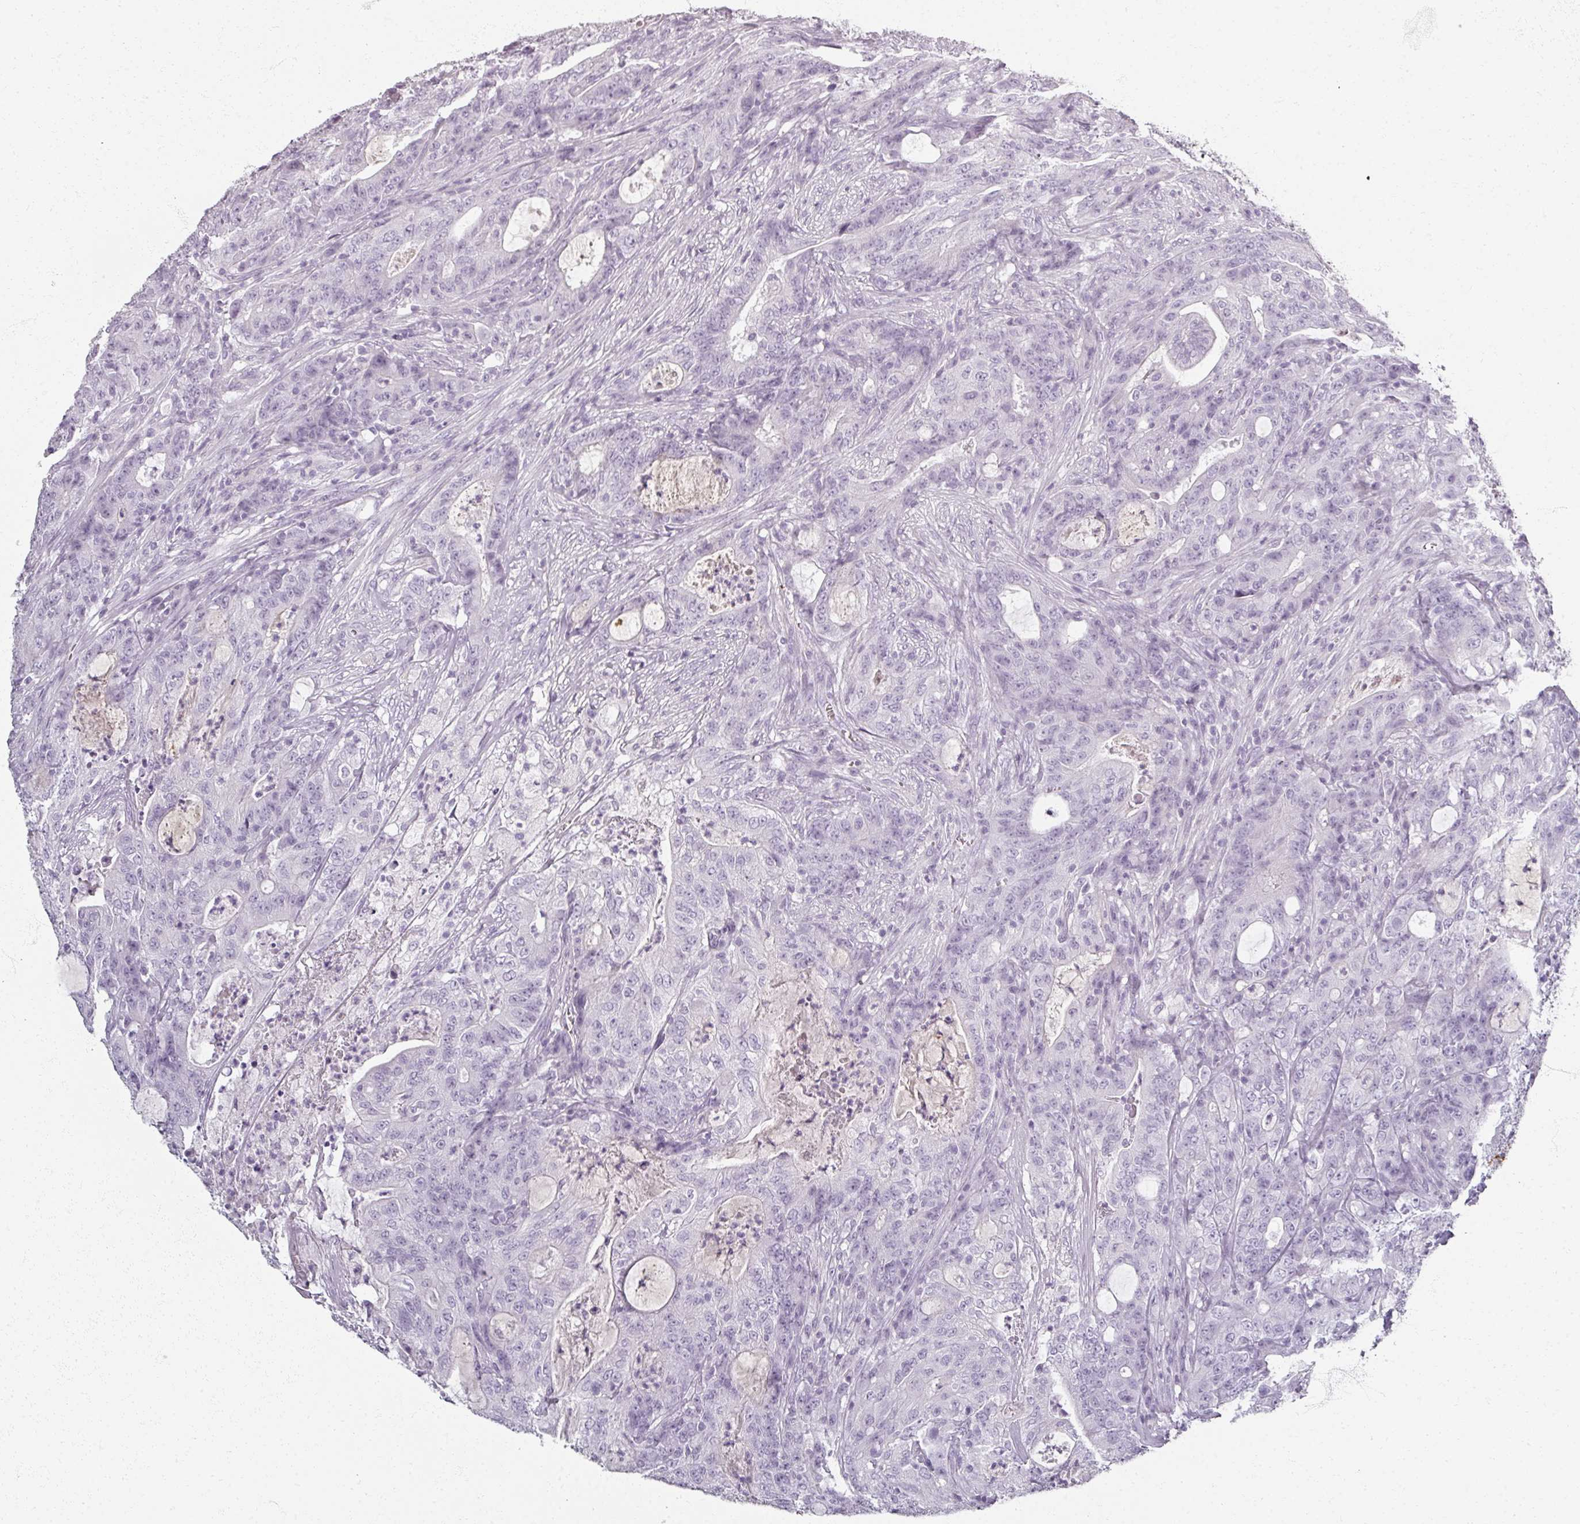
{"staining": {"intensity": "negative", "quantity": "none", "location": "none"}, "tissue": "colorectal cancer", "cell_type": "Tumor cells", "image_type": "cancer", "snomed": [{"axis": "morphology", "description": "Adenocarcinoma, NOS"}, {"axis": "topography", "description": "Colon"}], "caption": "The immunohistochemistry (IHC) image has no significant expression in tumor cells of adenocarcinoma (colorectal) tissue.", "gene": "REG3G", "patient": {"sex": "male", "age": 83}}